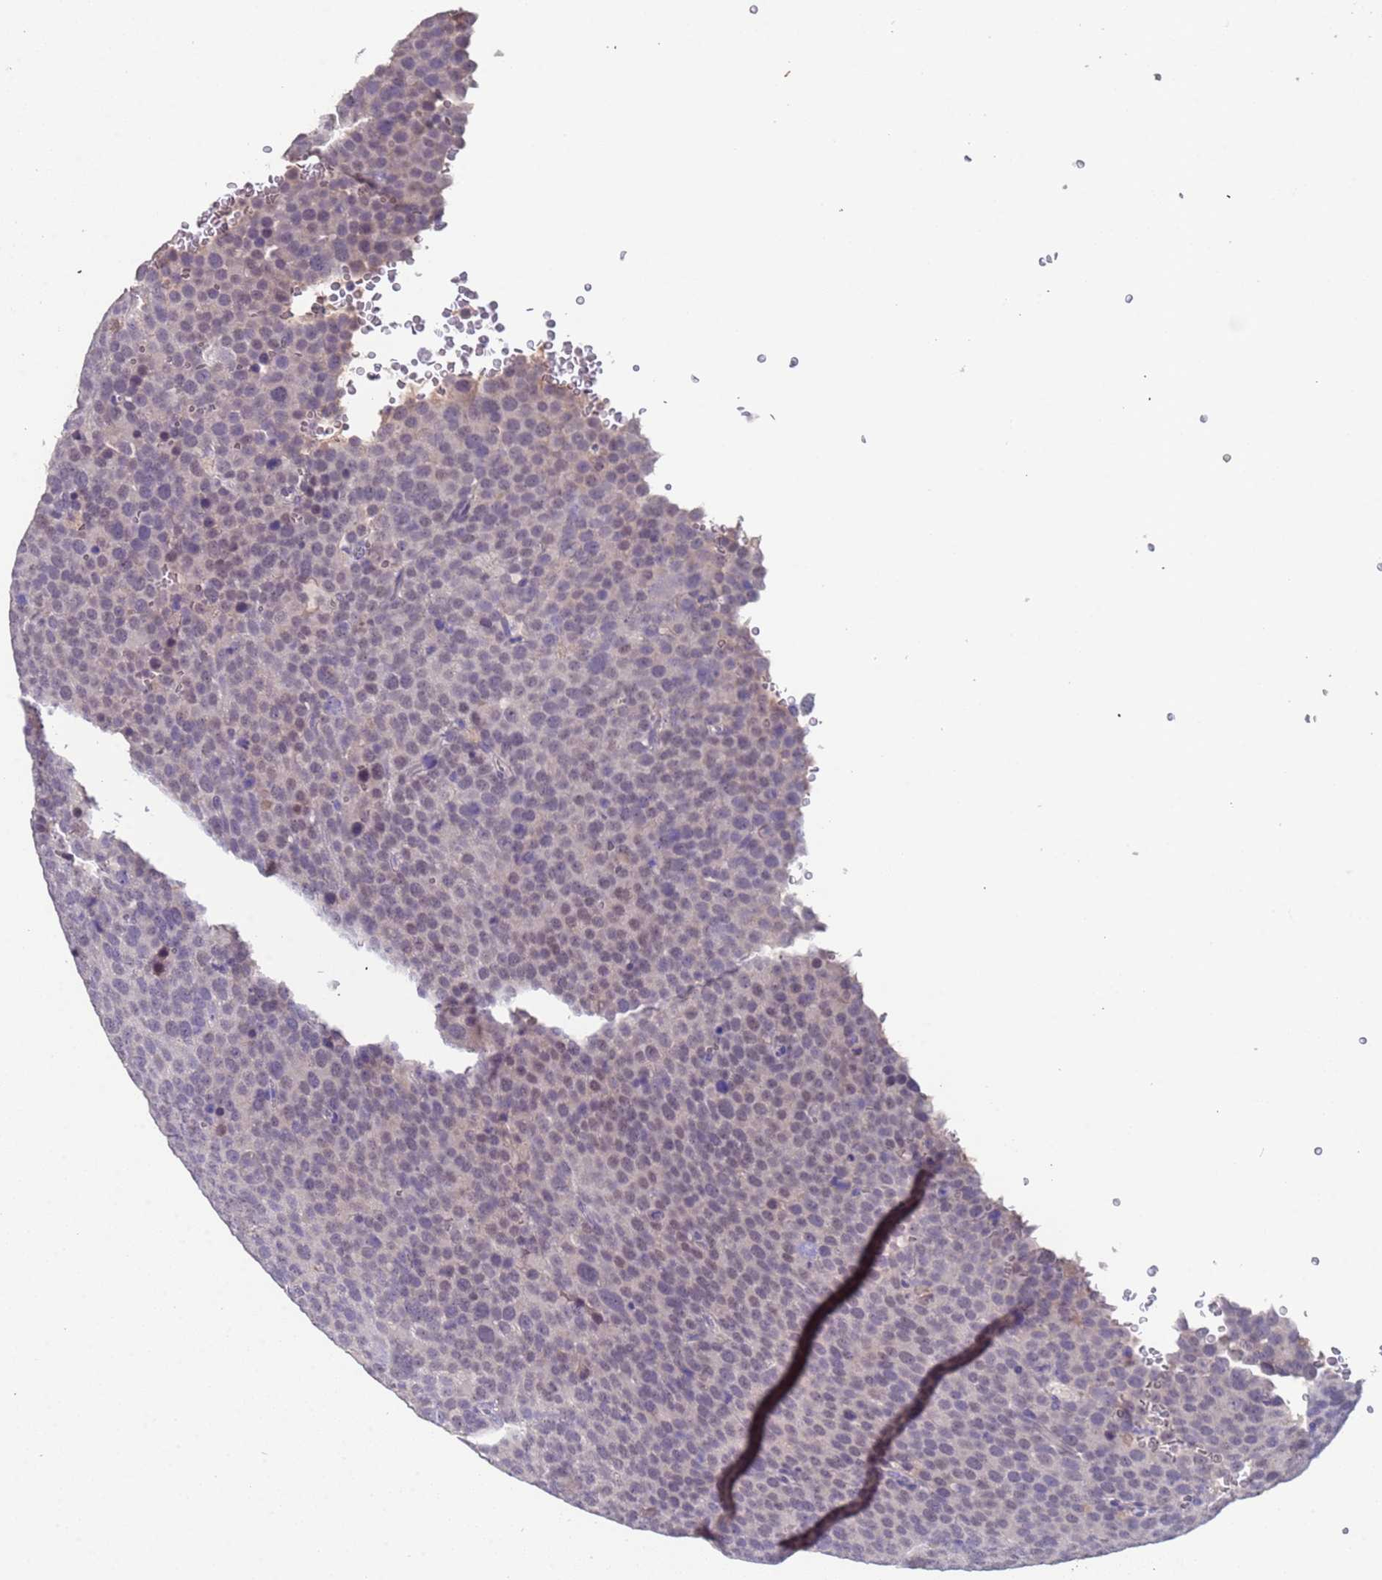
{"staining": {"intensity": "weak", "quantity": "25%-75%", "location": "nuclear"}, "tissue": "testis cancer", "cell_type": "Tumor cells", "image_type": "cancer", "snomed": [{"axis": "morphology", "description": "Seminoma, NOS"}, {"axis": "topography", "description": "Testis"}], "caption": "Immunohistochemistry photomicrograph of neoplastic tissue: human testis cancer (seminoma) stained using immunohistochemistry (IHC) reveals low levels of weak protein expression localized specifically in the nuclear of tumor cells, appearing as a nuclear brown color.", "gene": "ZNF248", "patient": {"sex": "male", "age": 71}}